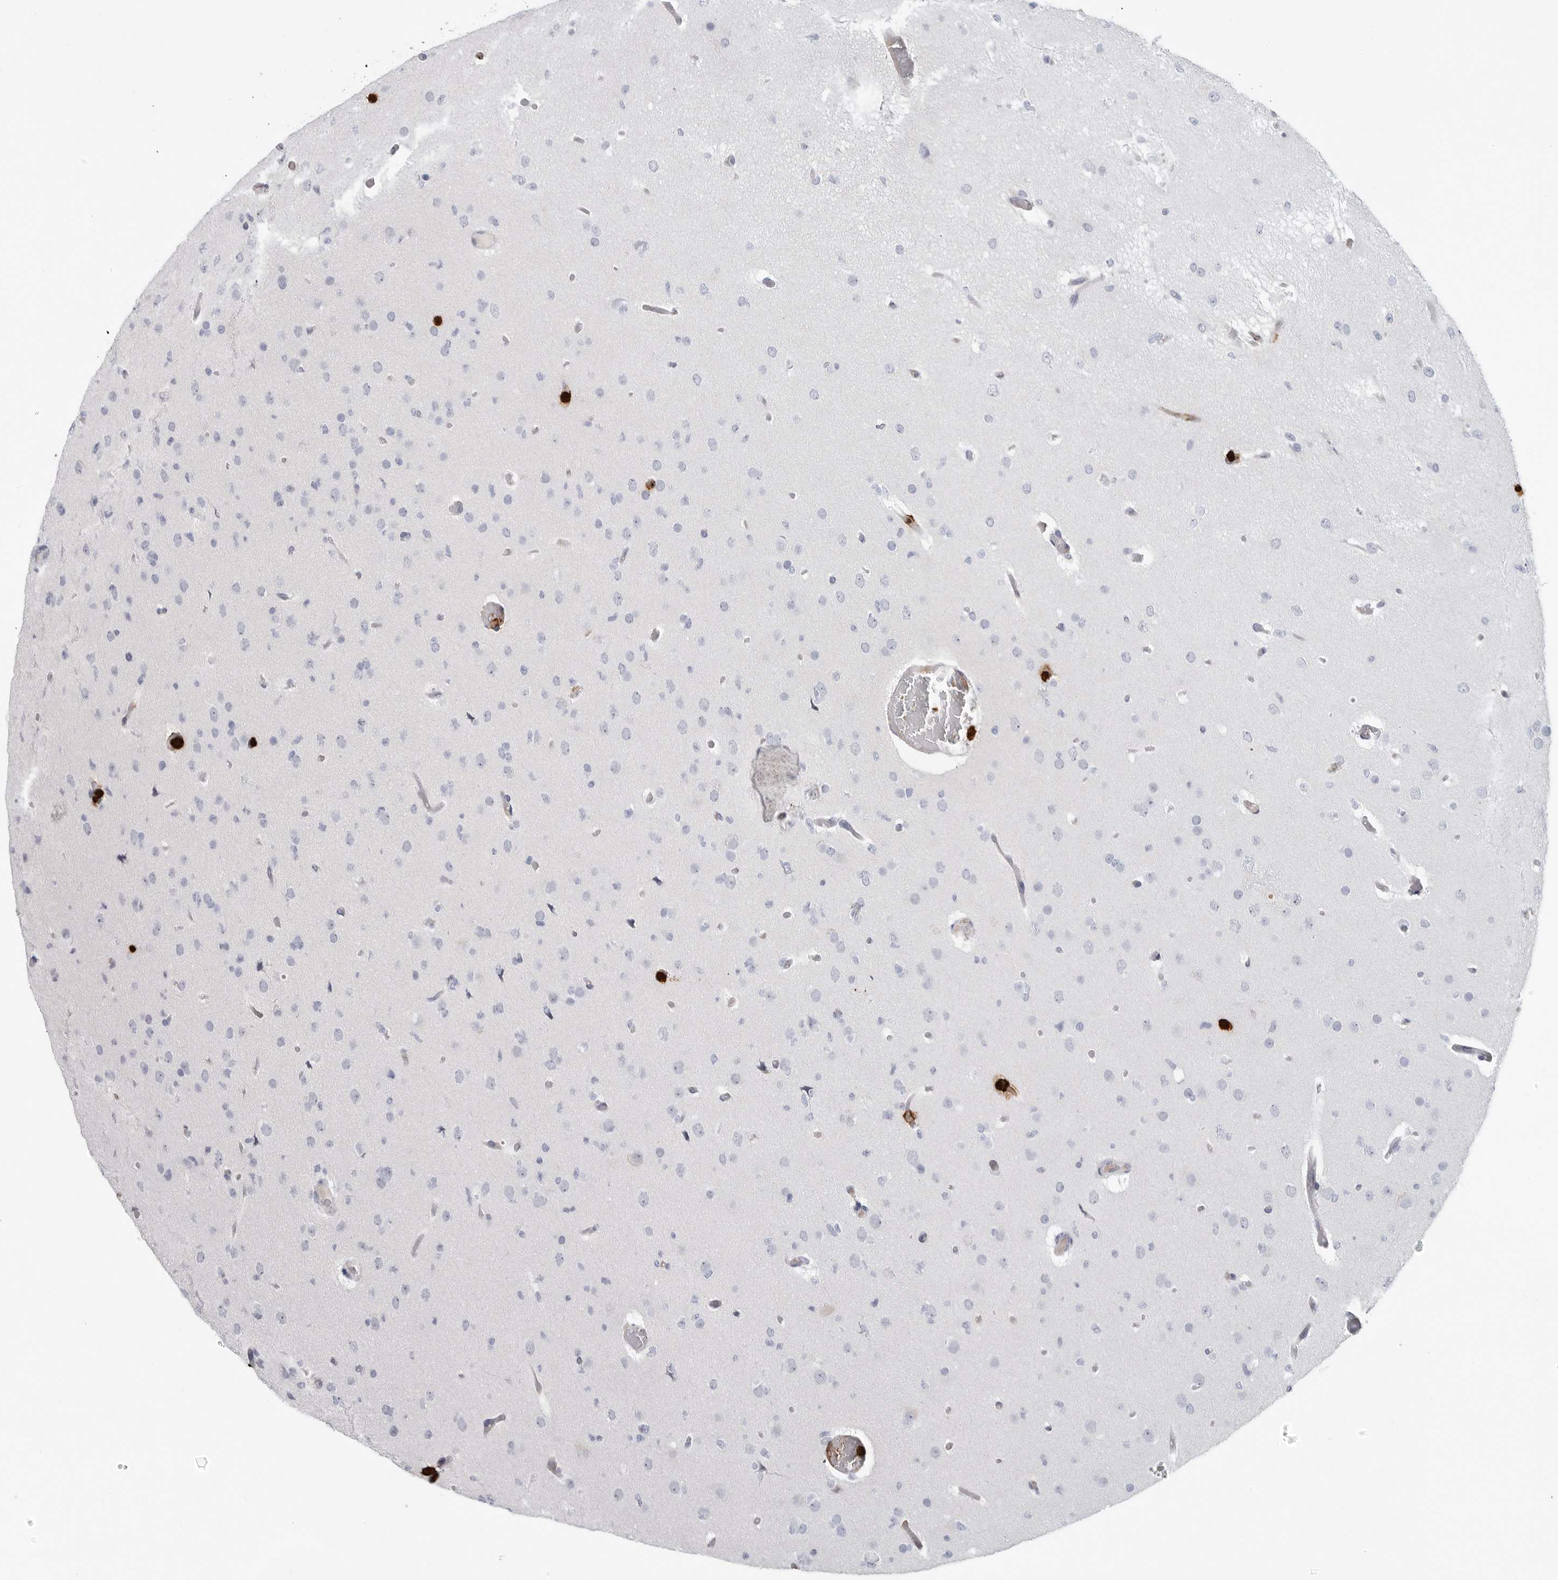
{"staining": {"intensity": "negative", "quantity": "none", "location": "none"}, "tissue": "glioma", "cell_type": "Tumor cells", "image_type": "cancer", "snomed": [{"axis": "morphology", "description": "Glioma, malignant, Low grade"}, {"axis": "topography", "description": "Brain"}], "caption": "Tumor cells show no significant protein expression in malignant glioma (low-grade). (DAB immunohistochemistry, high magnification).", "gene": "CYB561D1", "patient": {"sex": "female", "age": 22}}